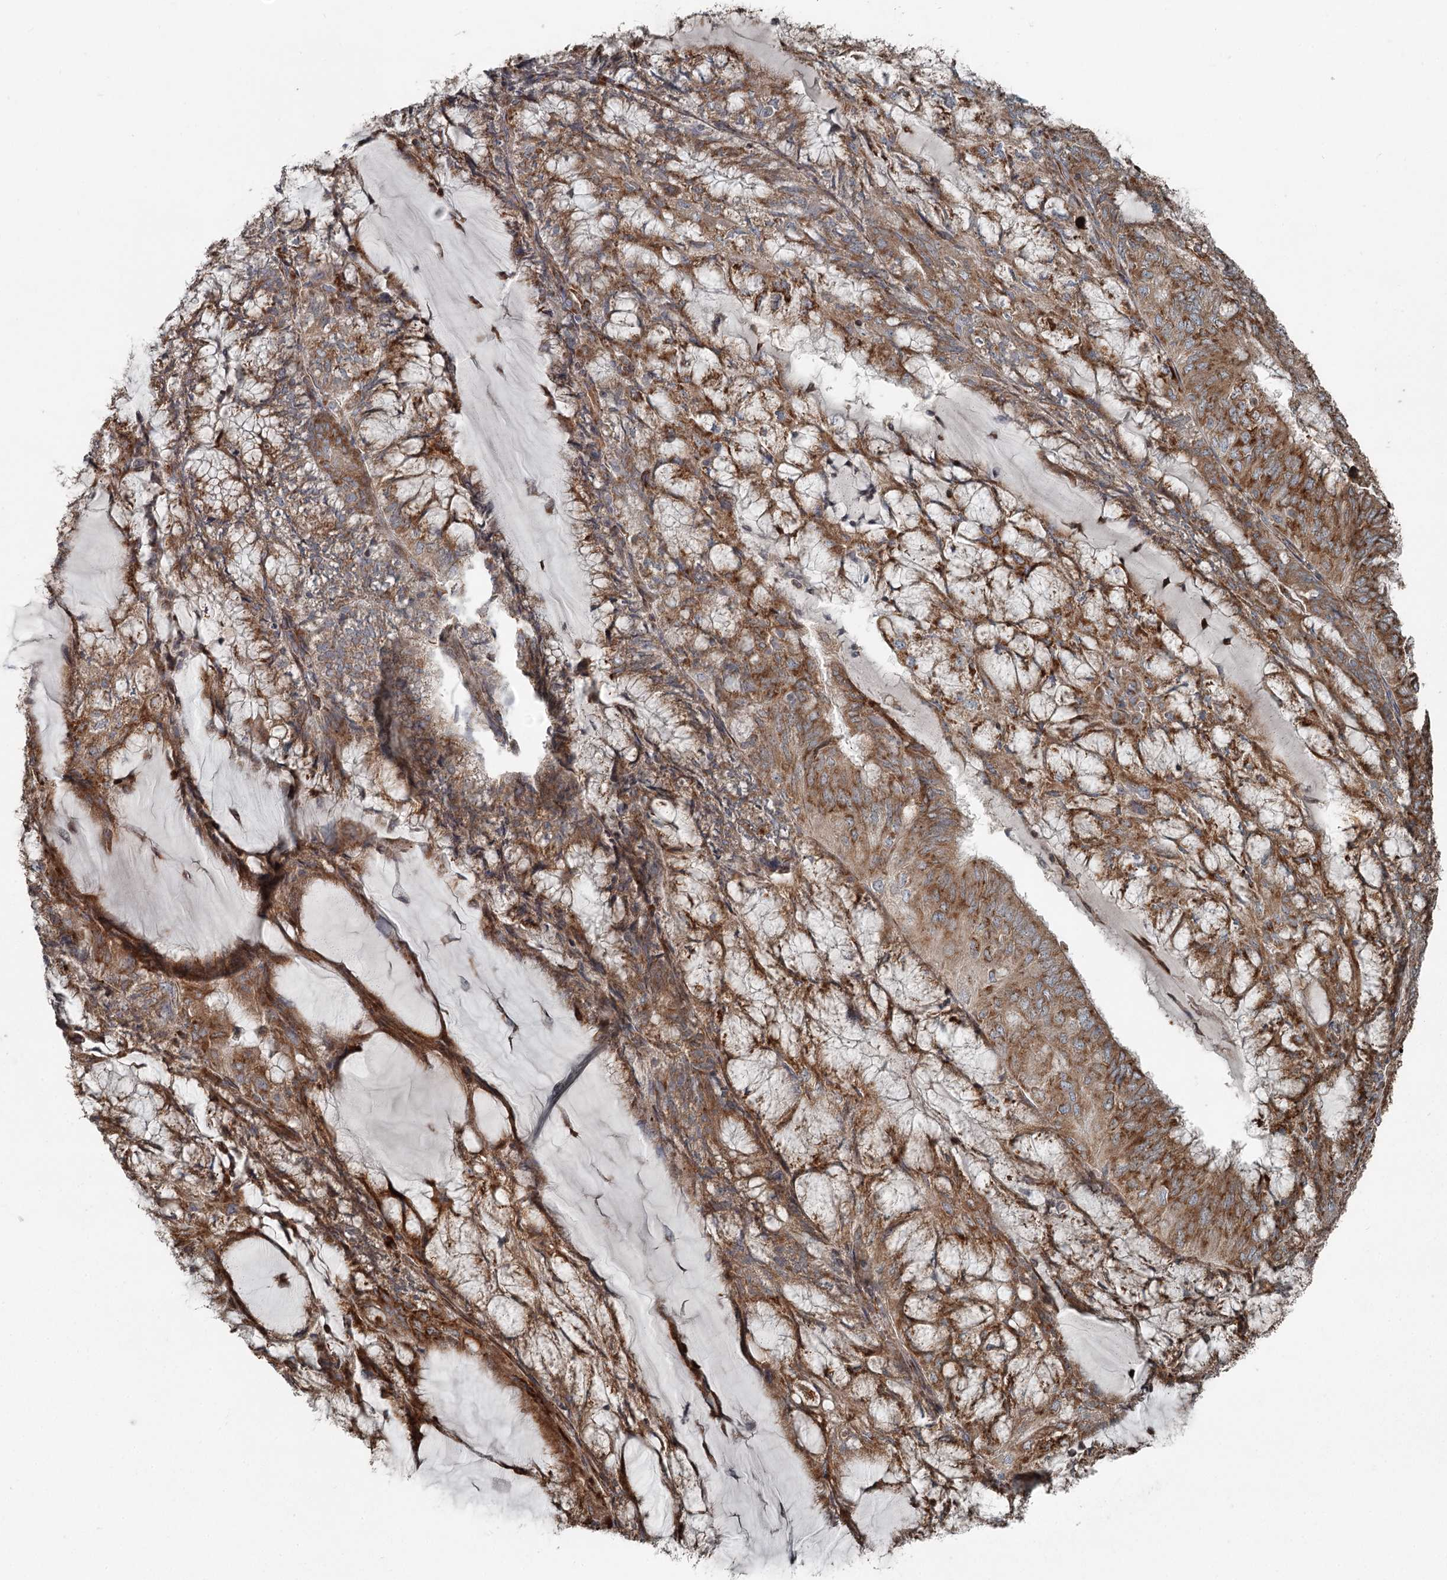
{"staining": {"intensity": "moderate", "quantity": ">75%", "location": "cytoplasmic/membranous"}, "tissue": "endometrial cancer", "cell_type": "Tumor cells", "image_type": "cancer", "snomed": [{"axis": "morphology", "description": "Adenocarcinoma, NOS"}, {"axis": "topography", "description": "Endometrium"}], "caption": "Immunohistochemical staining of endometrial cancer (adenocarcinoma) exhibits medium levels of moderate cytoplasmic/membranous staining in approximately >75% of tumor cells.", "gene": "RASSF8", "patient": {"sex": "female", "age": 81}}